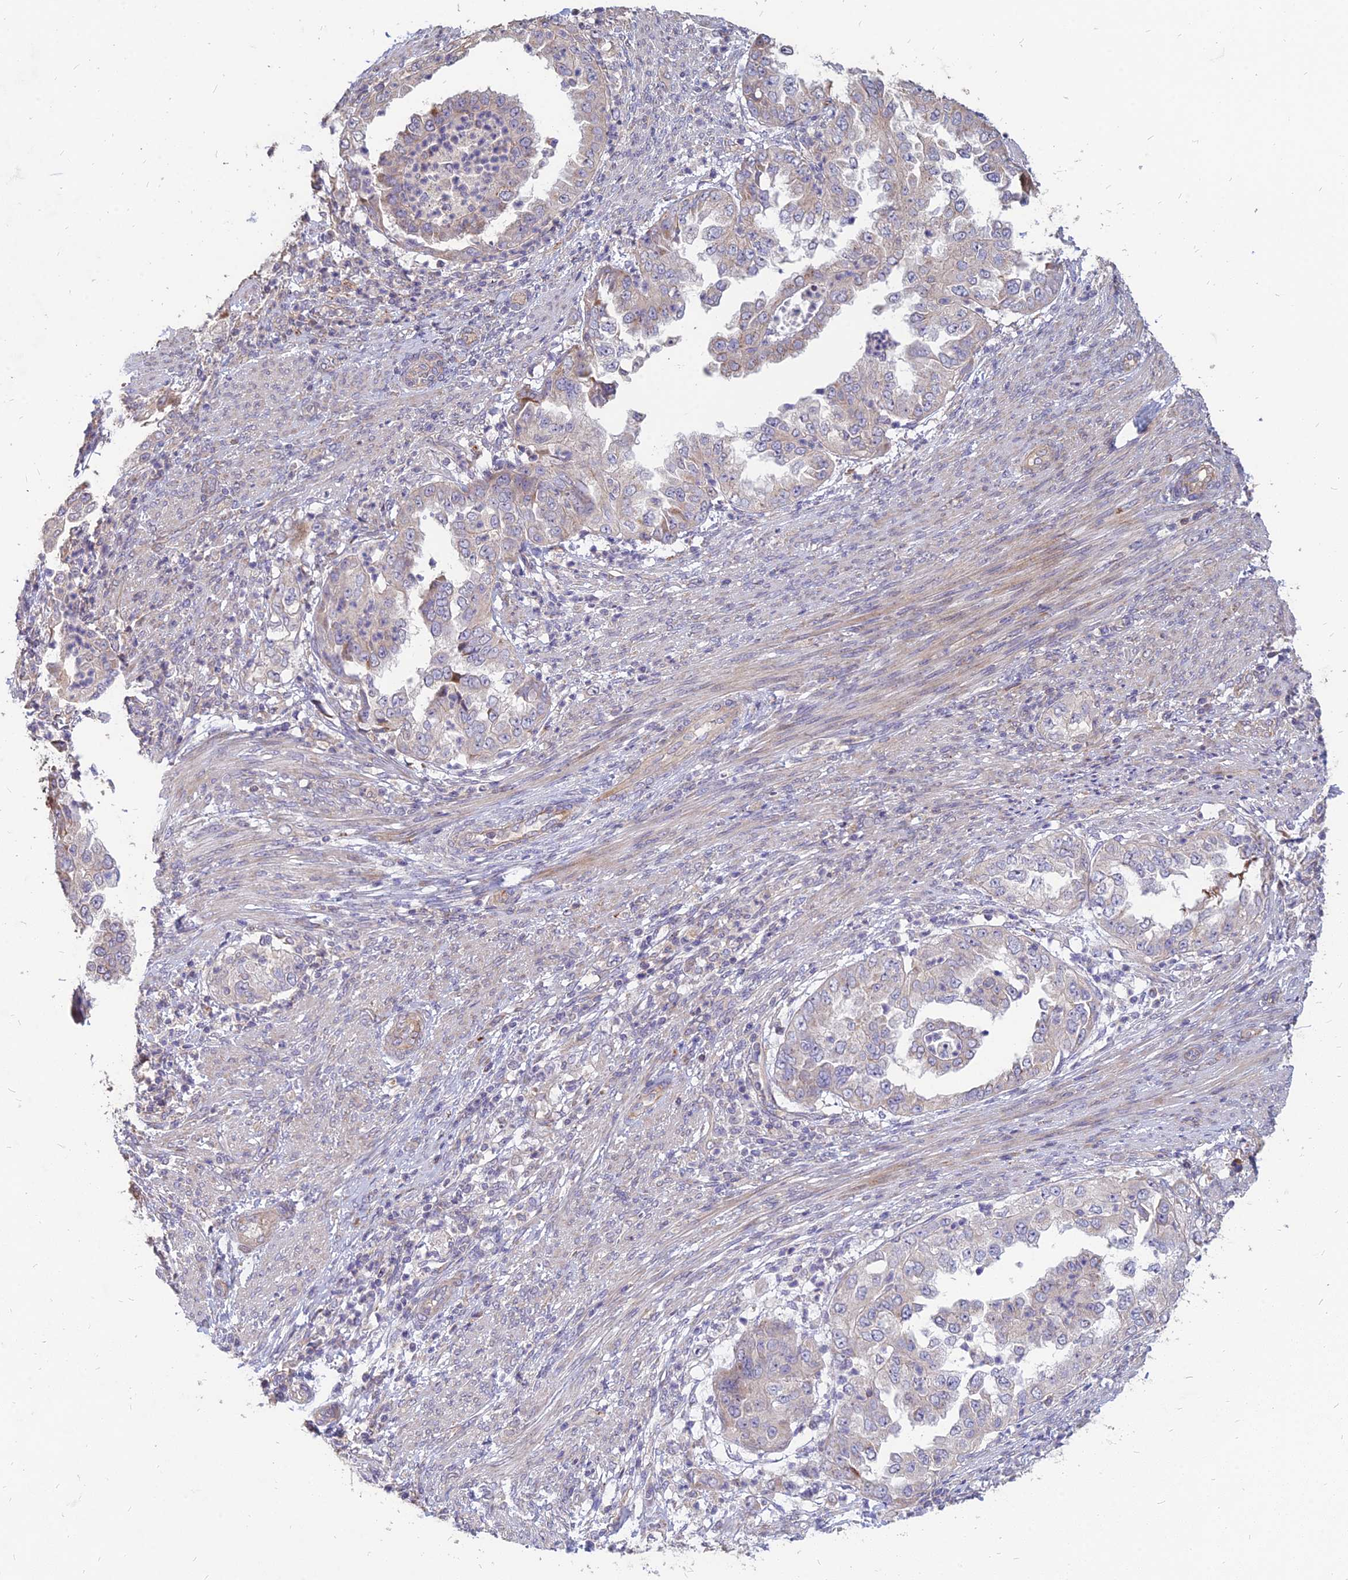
{"staining": {"intensity": "negative", "quantity": "none", "location": "none"}, "tissue": "endometrial cancer", "cell_type": "Tumor cells", "image_type": "cancer", "snomed": [{"axis": "morphology", "description": "Adenocarcinoma, NOS"}, {"axis": "topography", "description": "Endometrium"}], "caption": "Immunohistochemistry of human endometrial cancer shows no expression in tumor cells.", "gene": "ST3GAL6", "patient": {"sex": "female", "age": 85}}